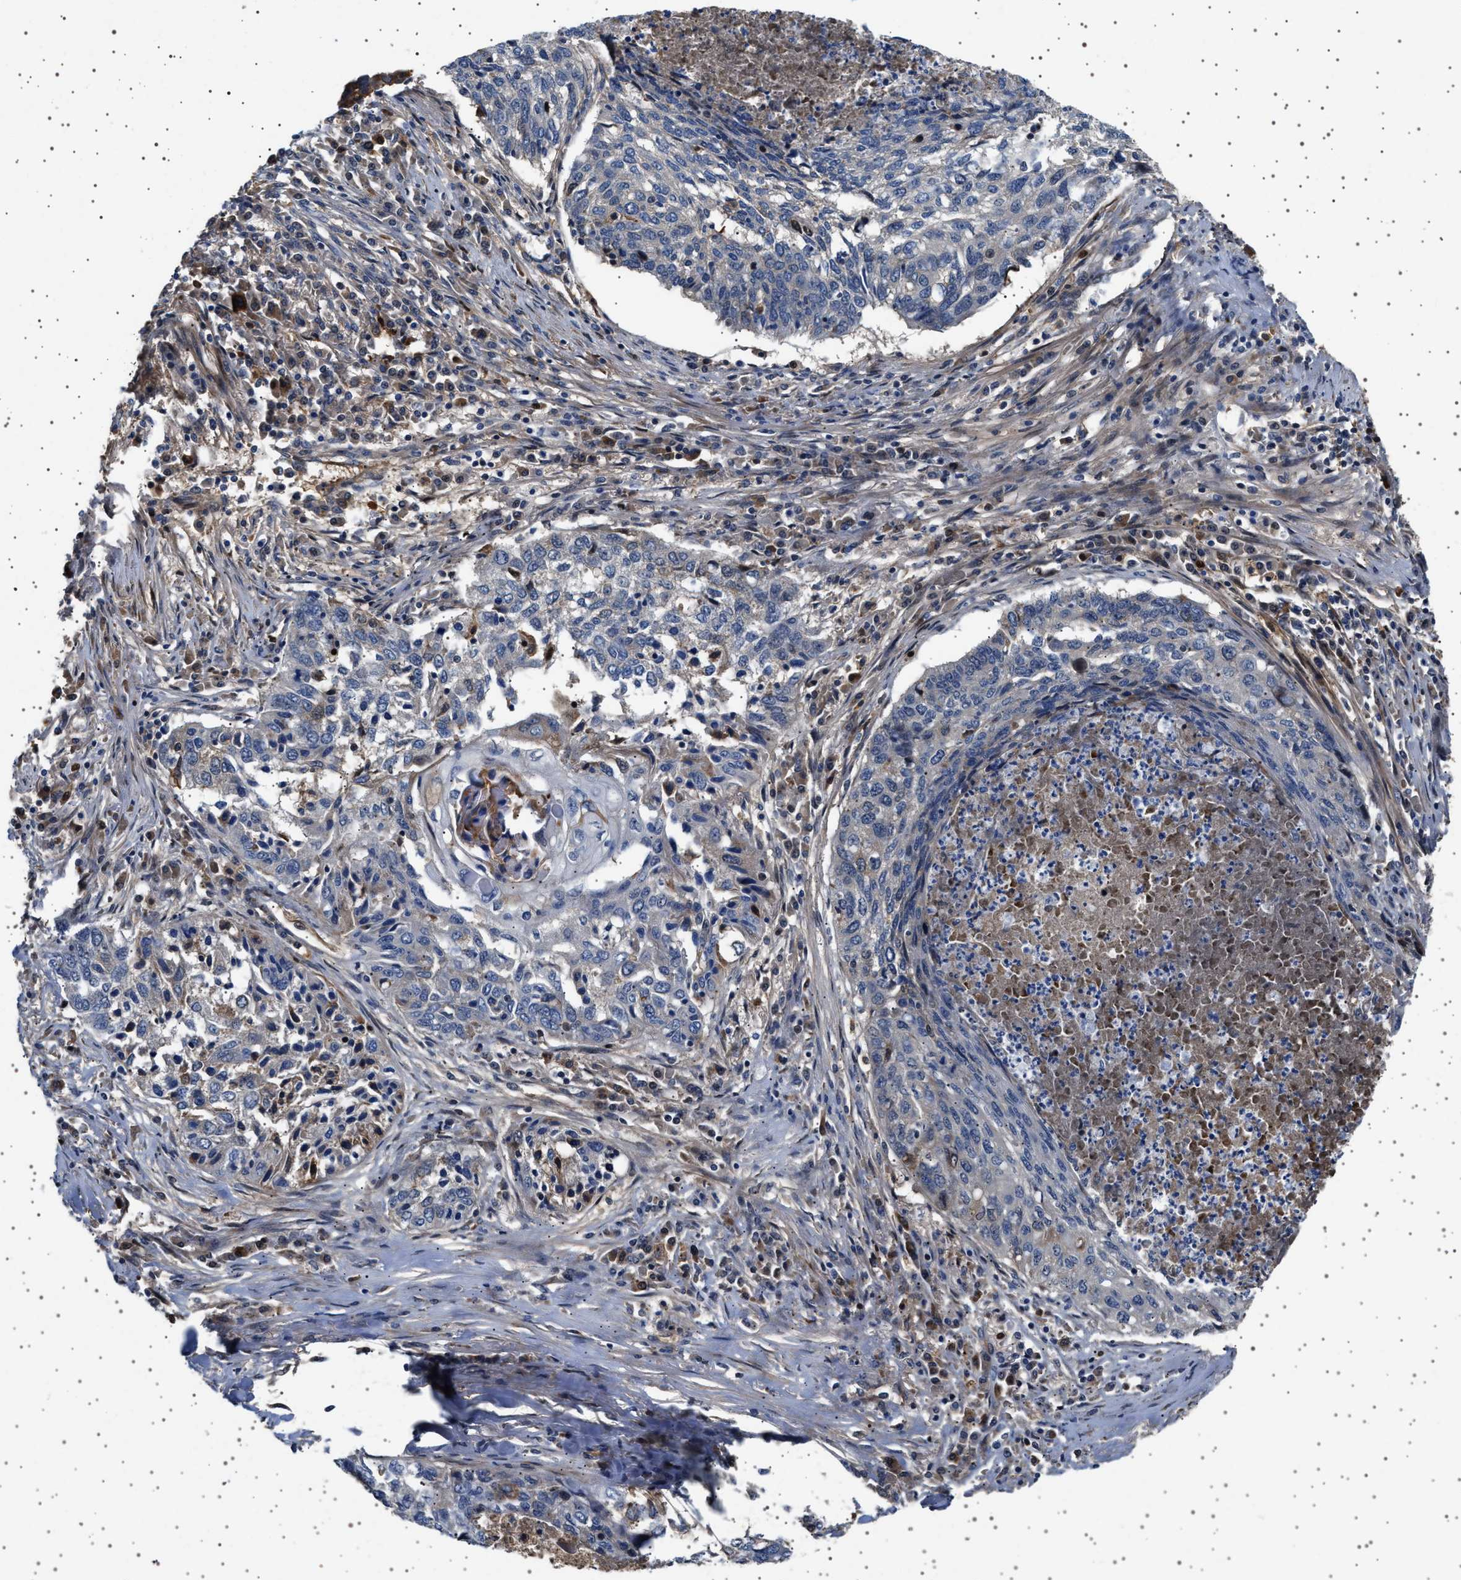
{"staining": {"intensity": "negative", "quantity": "none", "location": "none"}, "tissue": "lung cancer", "cell_type": "Tumor cells", "image_type": "cancer", "snomed": [{"axis": "morphology", "description": "Squamous cell carcinoma, NOS"}, {"axis": "topography", "description": "Lung"}], "caption": "This is a micrograph of IHC staining of lung cancer (squamous cell carcinoma), which shows no positivity in tumor cells. (Brightfield microscopy of DAB IHC at high magnification).", "gene": "FICD", "patient": {"sex": "female", "age": 63}}